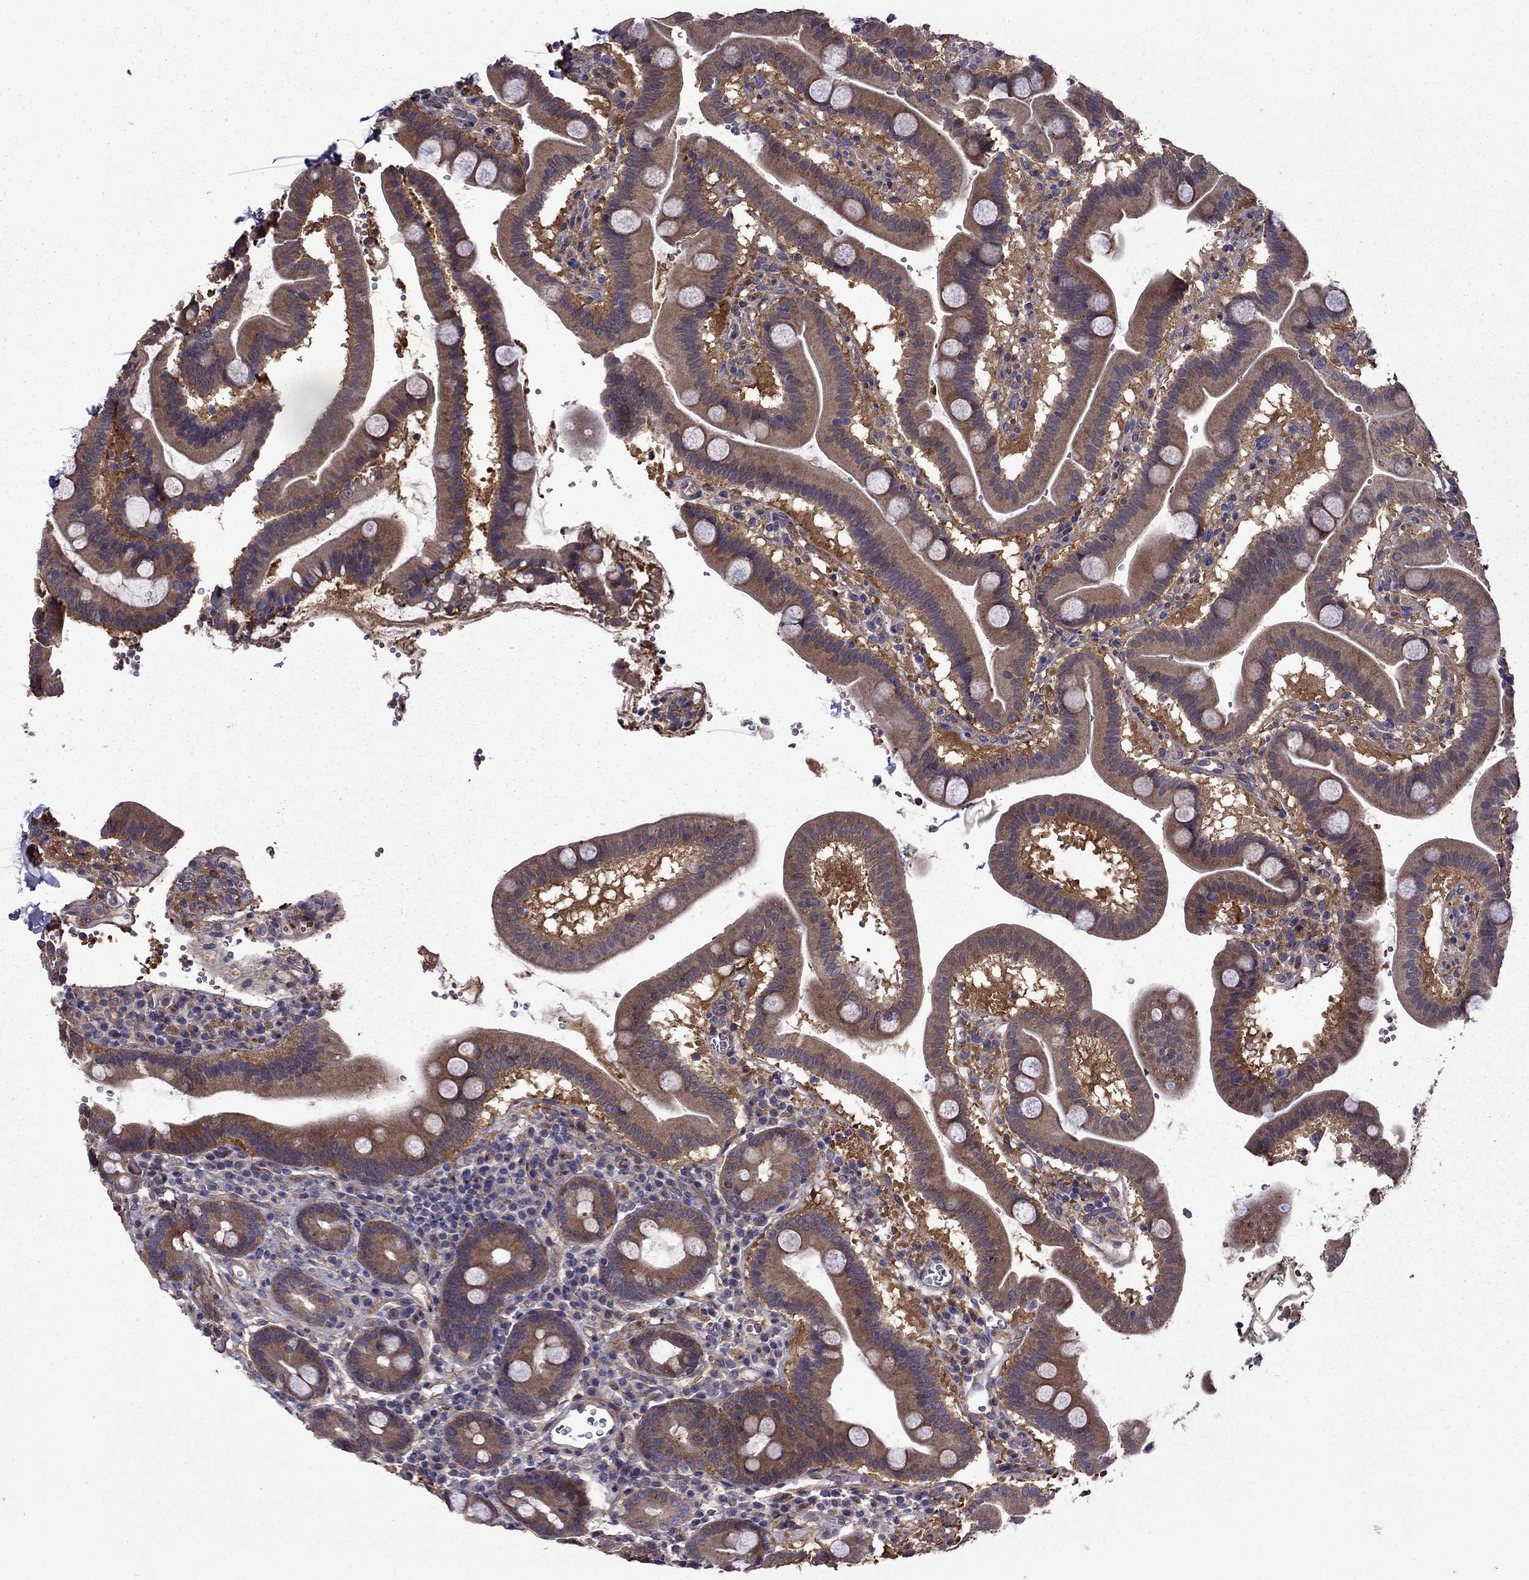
{"staining": {"intensity": "moderate", "quantity": ">75%", "location": "cytoplasmic/membranous"}, "tissue": "duodenum", "cell_type": "Glandular cells", "image_type": "normal", "snomed": [{"axis": "morphology", "description": "Normal tissue, NOS"}, {"axis": "topography", "description": "Duodenum"}], "caption": "A micrograph showing moderate cytoplasmic/membranous staining in about >75% of glandular cells in benign duodenum, as visualized by brown immunohistochemical staining.", "gene": "ITGB1", "patient": {"sex": "male", "age": 59}}